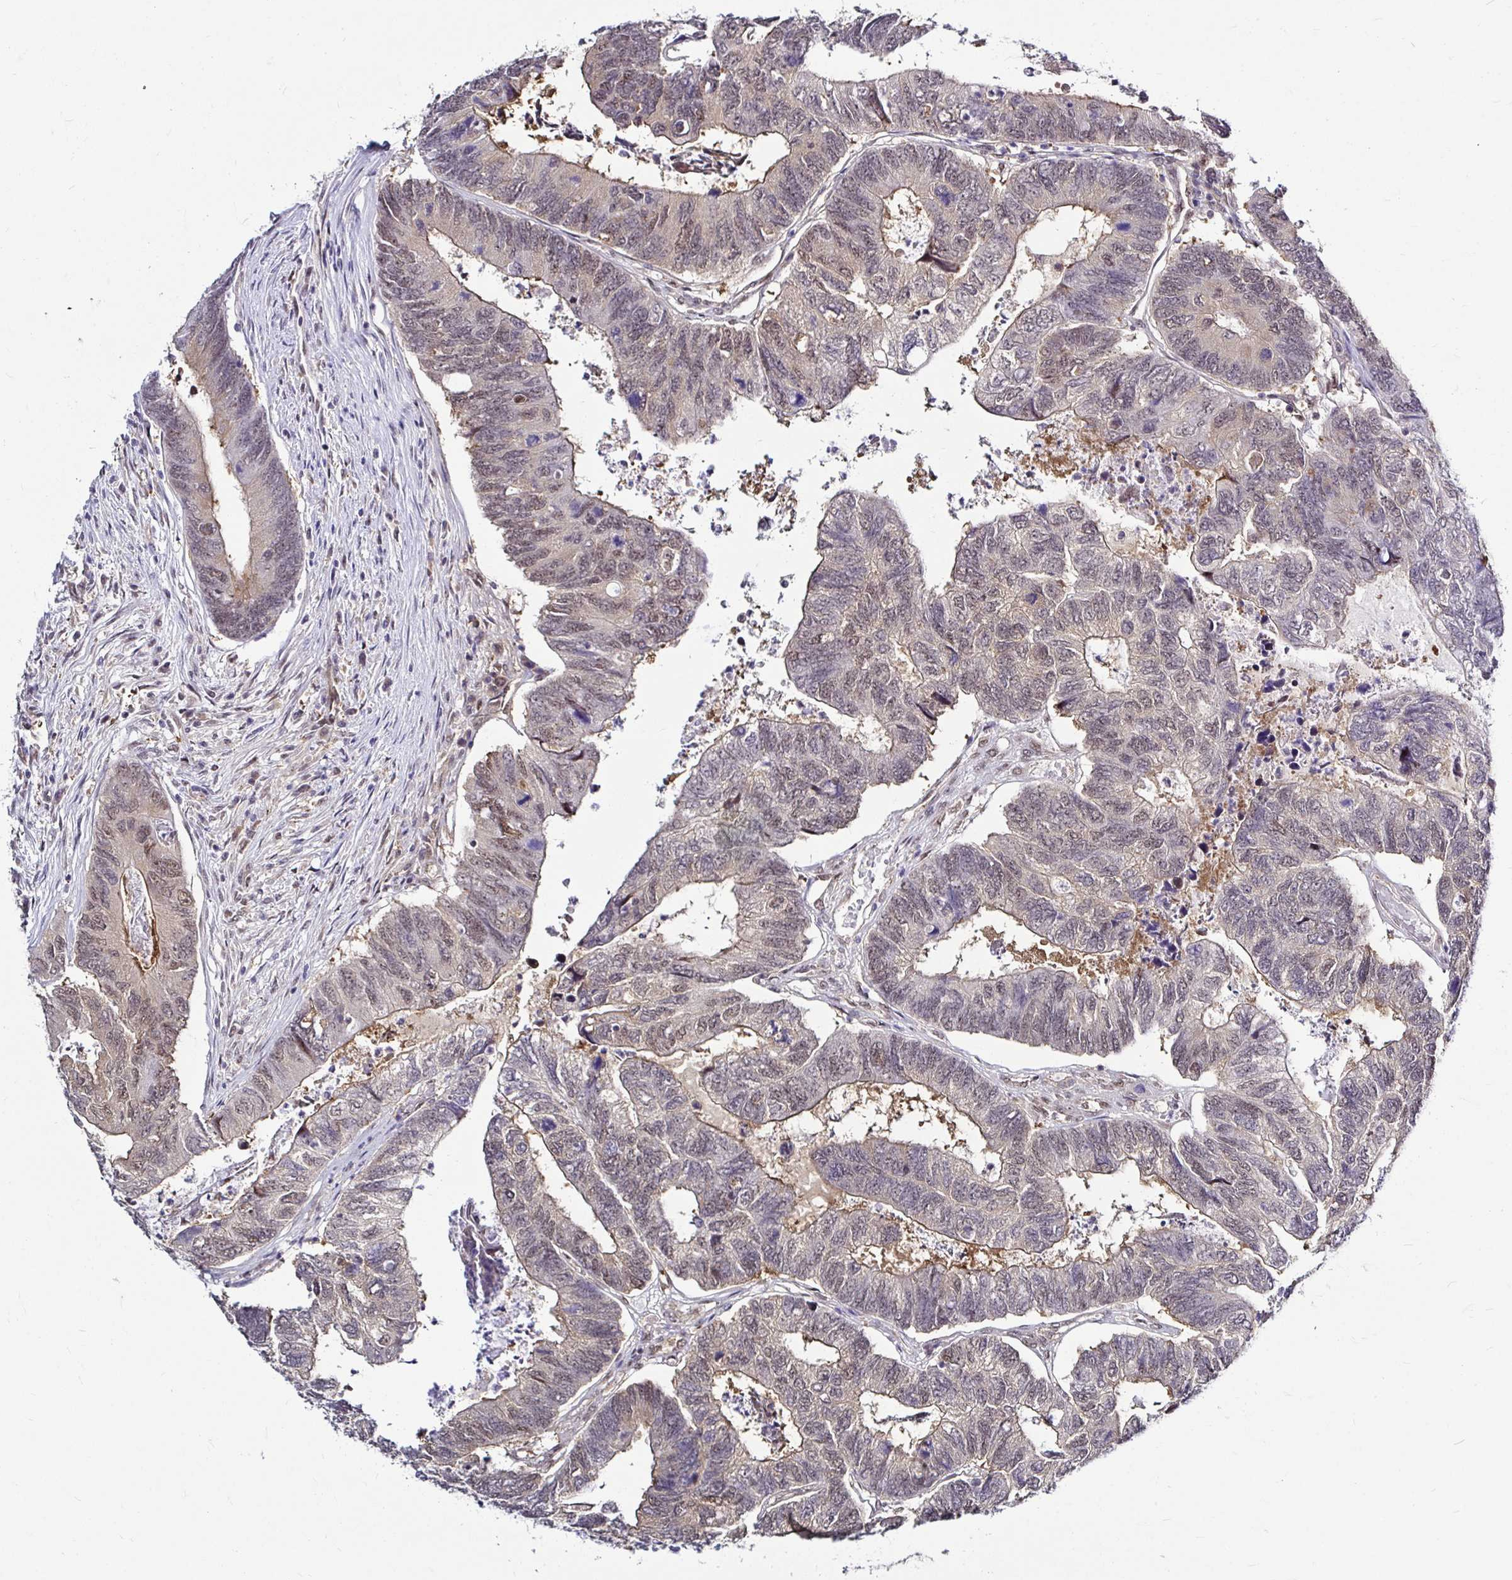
{"staining": {"intensity": "weak", "quantity": "25%-75%", "location": "nuclear"}, "tissue": "colorectal cancer", "cell_type": "Tumor cells", "image_type": "cancer", "snomed": [{"axis": "morphology", "description": "Adenocarcinoma, NOS"}, {"axis": "topography", "description": "Colon"}], "caption": "Adenocarcinoma (colorectal) tissue demonstrates weak nuclear staining in about 25%-75% of tumor cells", "gene": "PSMD3", "patient": {"sex": "female", "age": 67}}